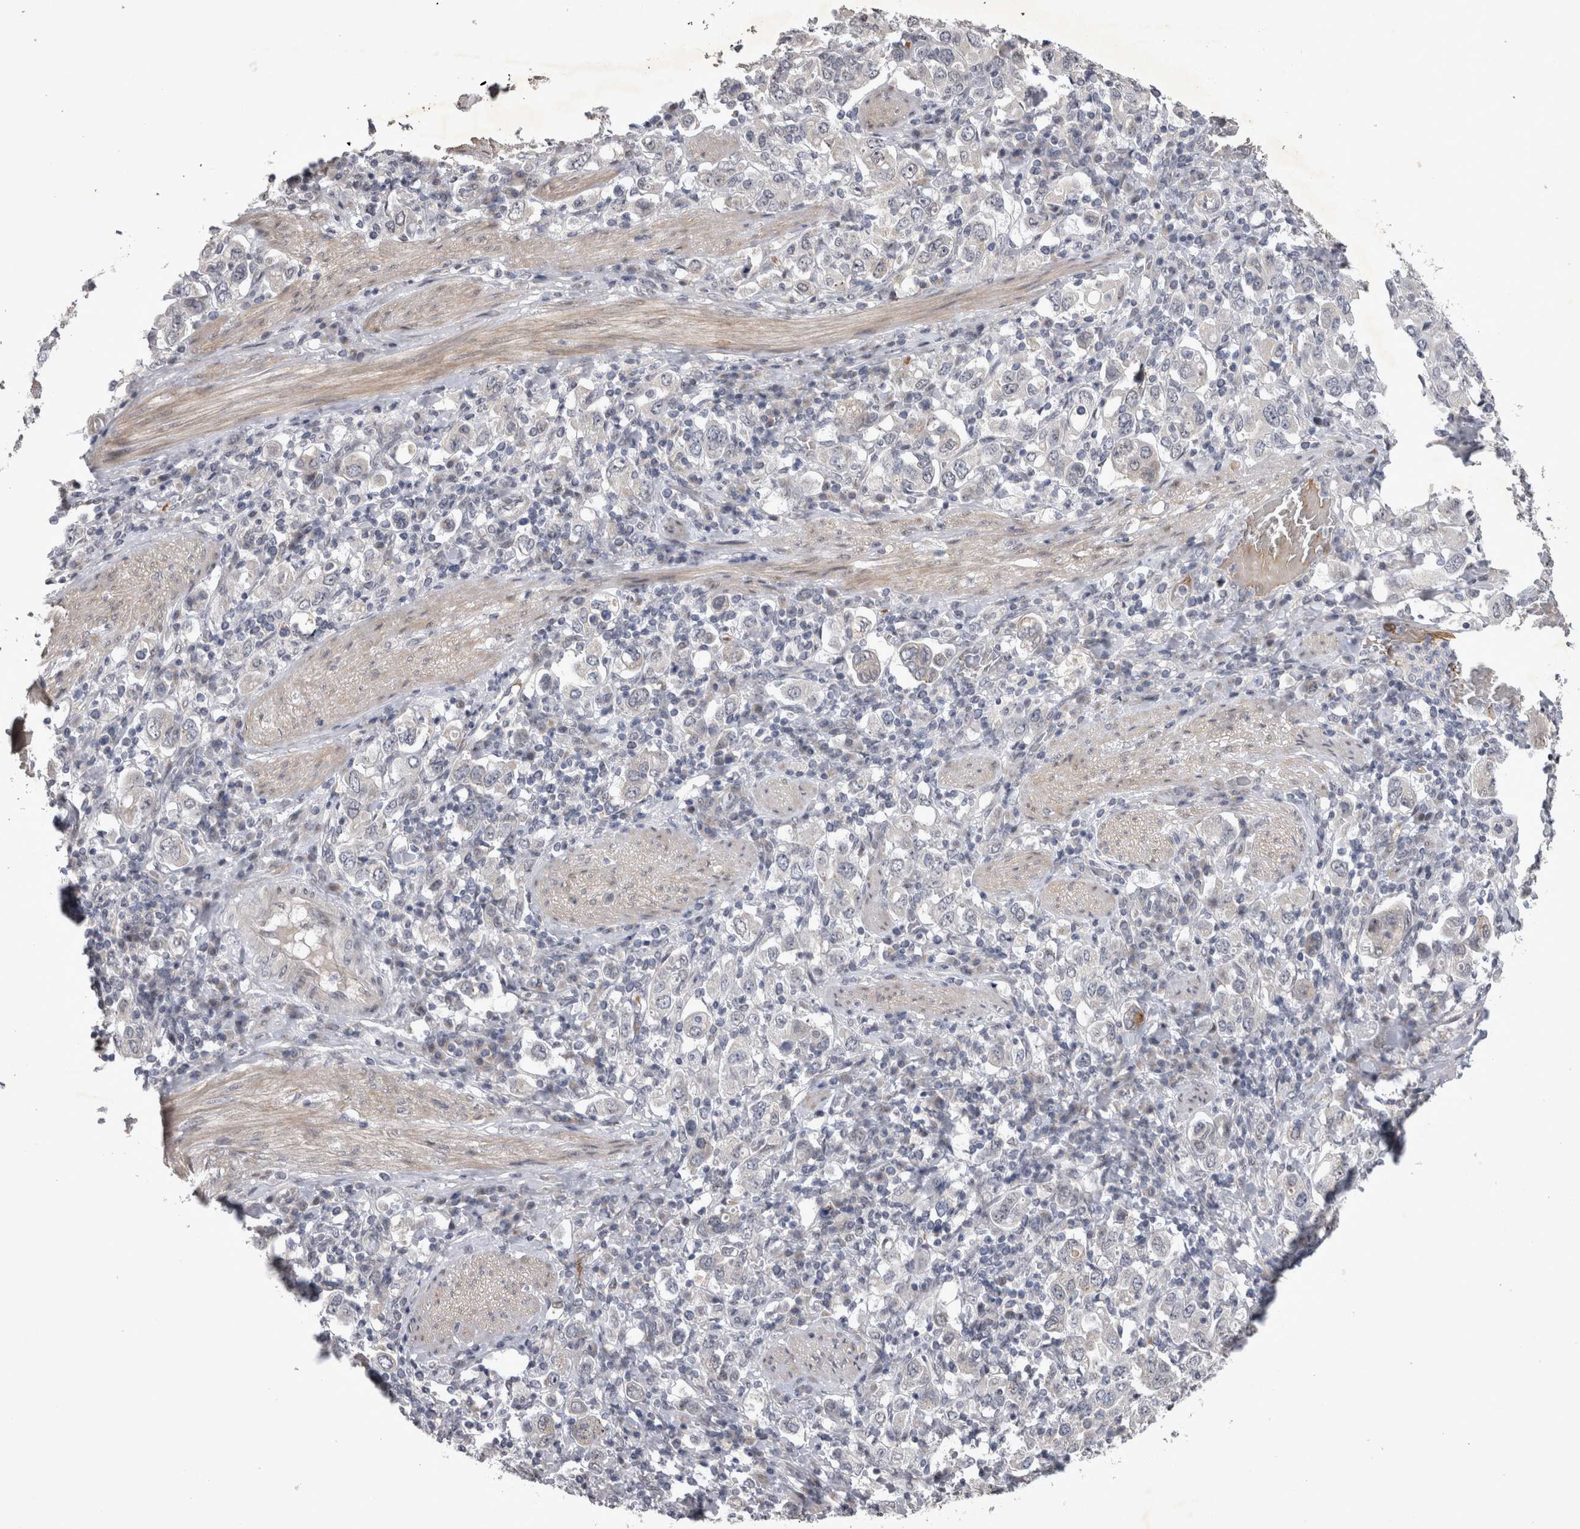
{"staining": {"intensity": "negative", "quantity": "none", "location": "none"}, "tissue": "stomach cancer", "cell_type": "Tumor cells", "image_type": "cancer", "snomed": [{"axis": "morphology", "description": "Adenocarcinoma, NOS"}, {"axis": "topography", "description": "Stomach, upper"}], "caption": "Tumor cells show no significant staining in stomach adenocarcinoma.", "gene": "IFI44", "patient": {"sex": "male", "age": 62}}